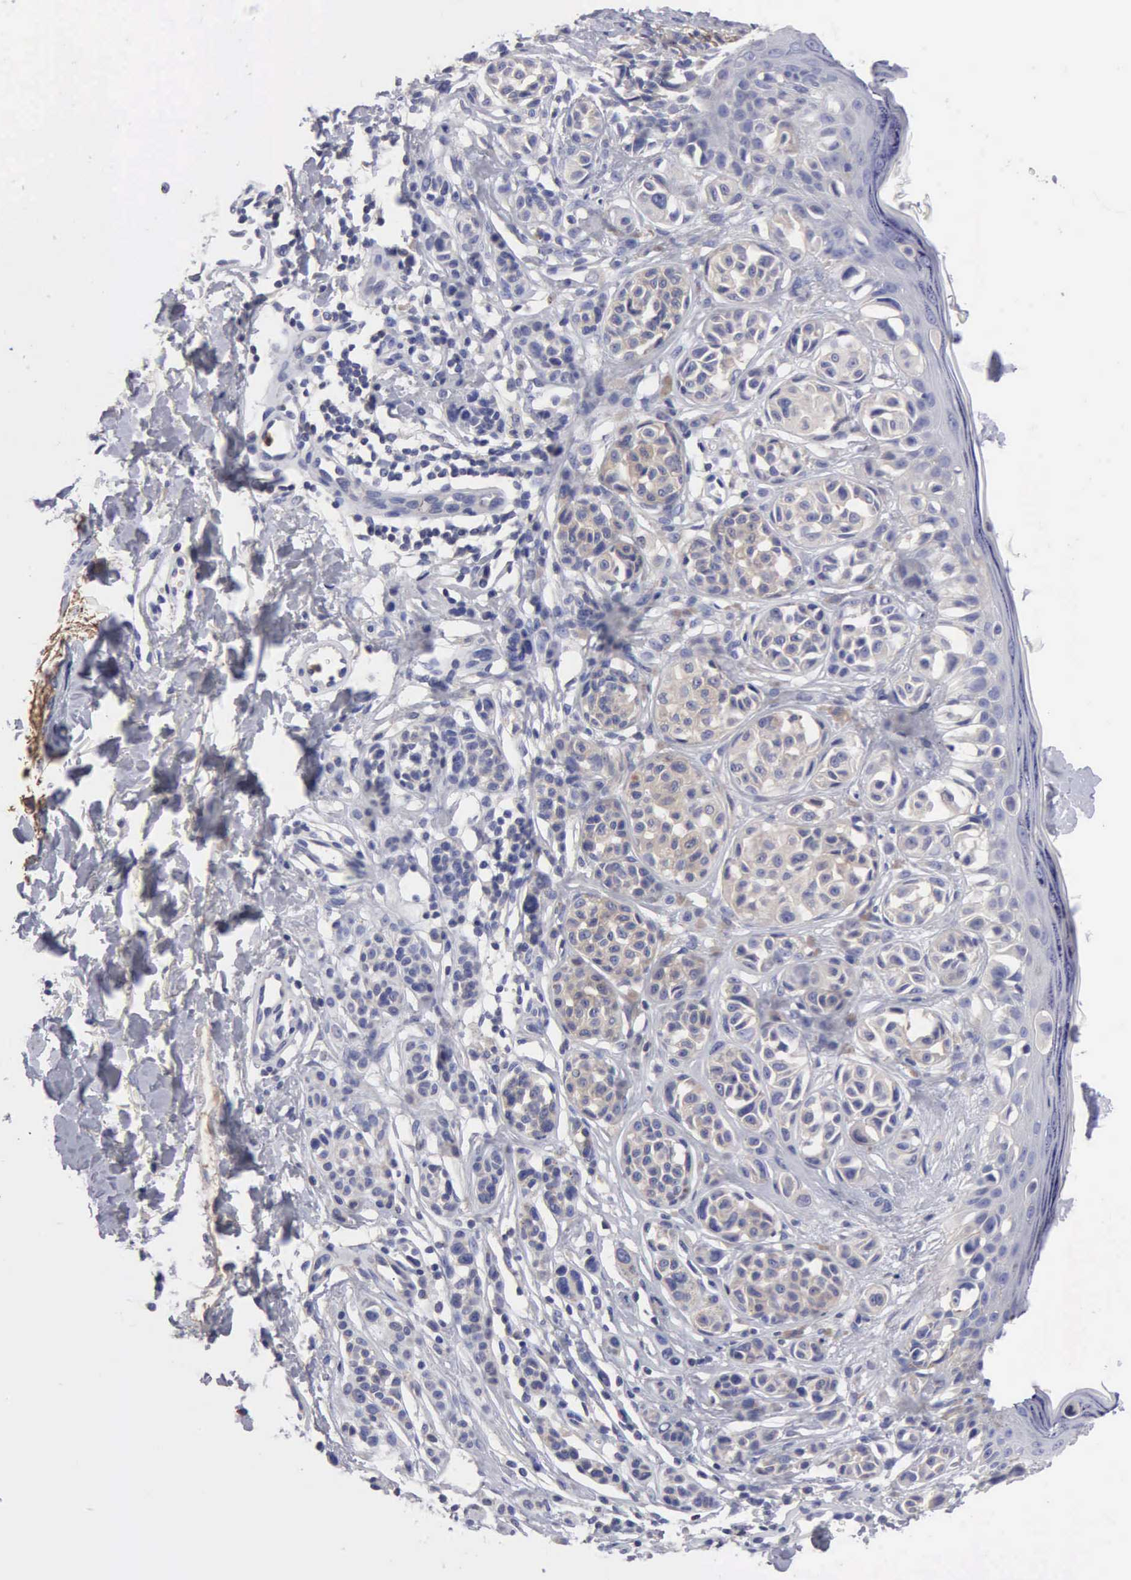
{"staining": {"intensity": "weak", "quantity": "<25%", "location": "cytoplasmic/membranous"}, "tissue": "melanoma", "cell_type": "Tumor cells", "image_type": "cancer", "snomed": [{"axis": "morphology", "description": "Malignant melanoma, NOS"}, {"axis": "topography", "description": "Skin"}], "caption": "The image displays no staining of tumor cells in melanoma. (DAB immunohistochemistry, high magnification).", "gene": "G6PD", "patient": {"sex": "male", "age": 40}}